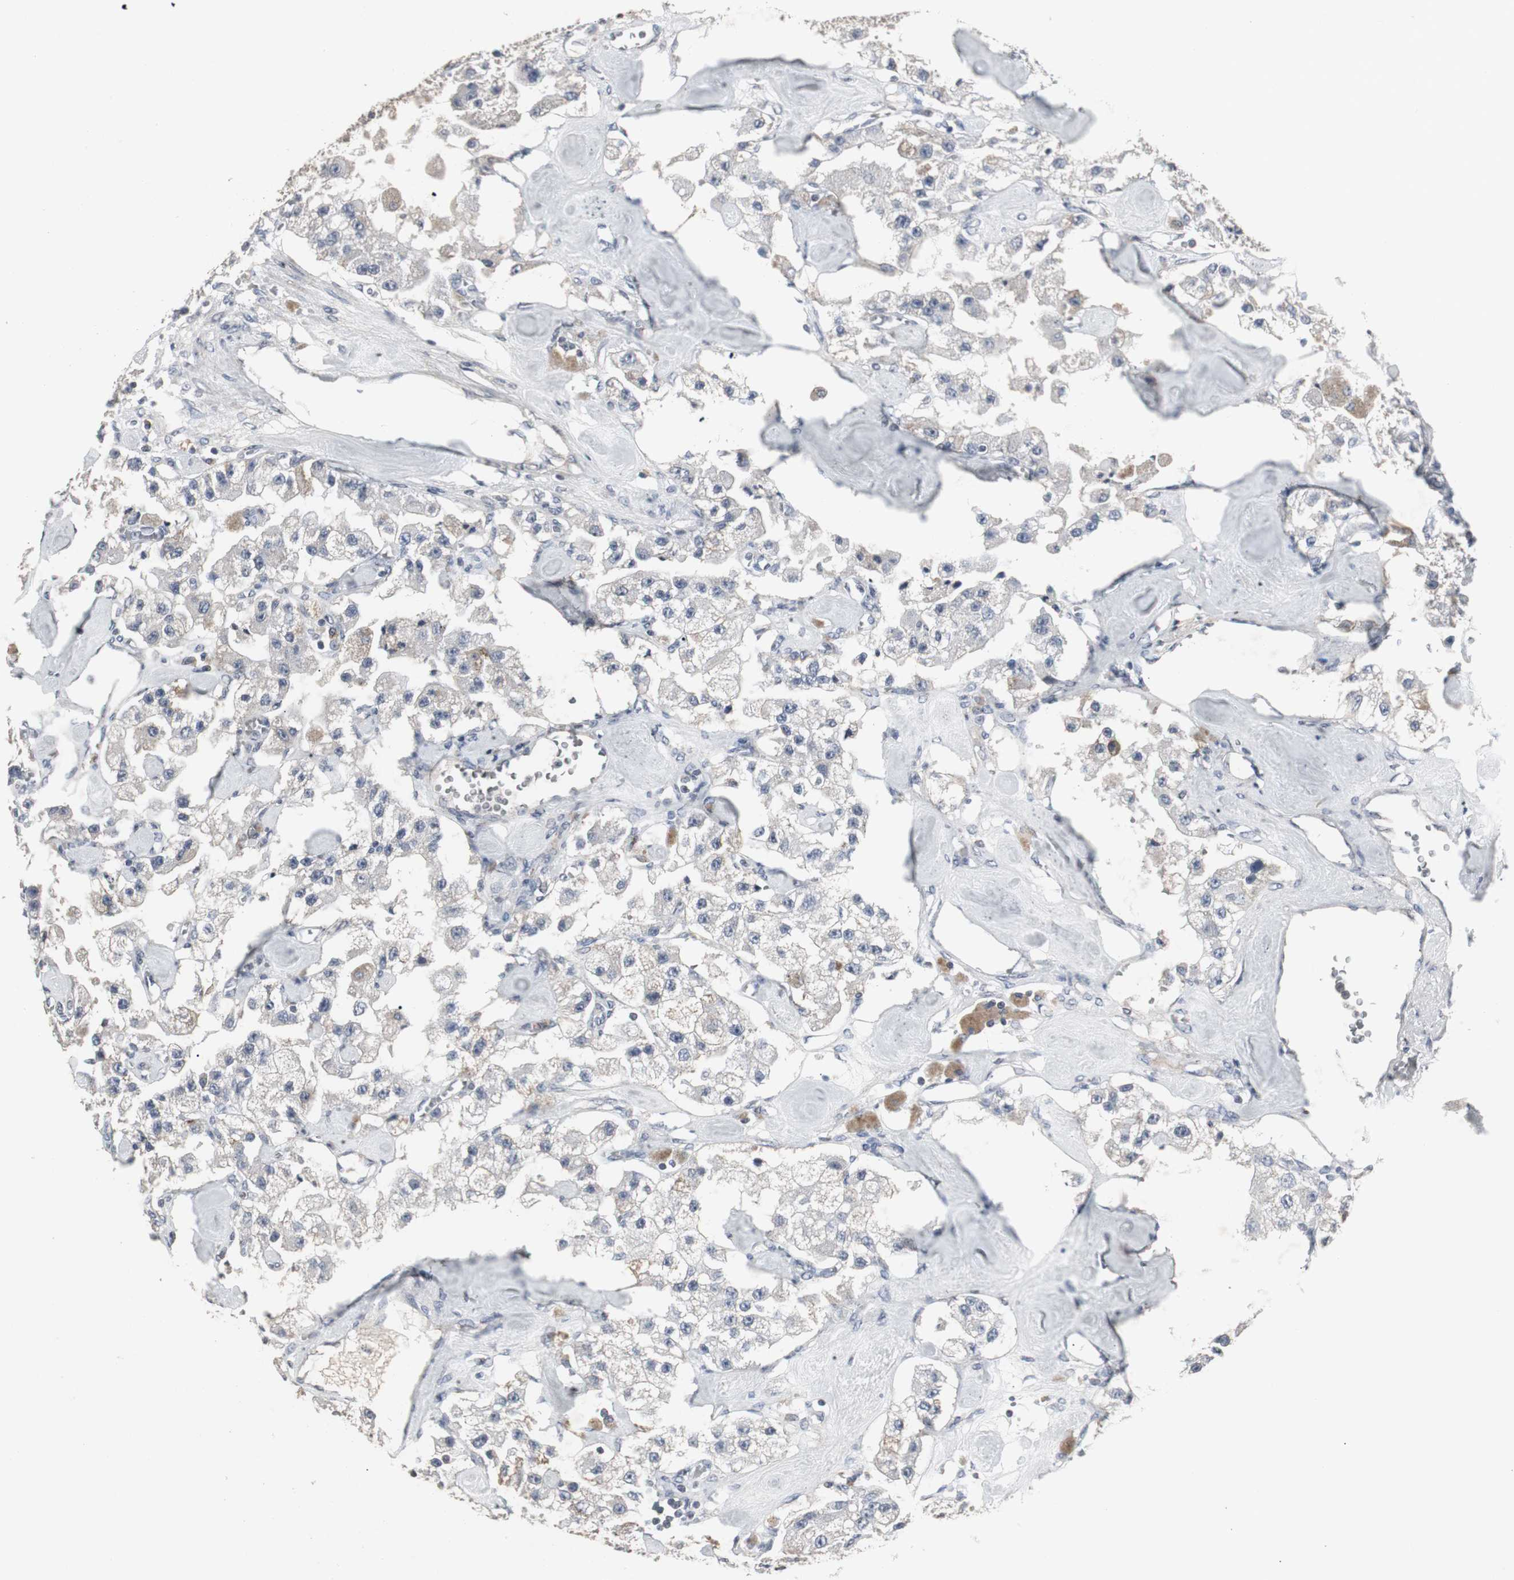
{"staining": {"intensity": "negative", "quantity": "none", "location": "none"}, "tissue": "carcinoid", "cell_type": "Tumor cells", "image_type": "cancer", "snomed": [{"axis": "morphology", "description": "Carcinoid, malignant, NOS"}, {"axis": "topography", "description": "Pancreas"}], "caption": "Malignant carcinoid was stained to show a protein in brown. There is no significant staining in tumor cells. (Brightfield microscopy of DAB immunohistochemistry (IHC) at high magnification).", "gene": "ACAA1", "patient": {"sex": "male", "age": 41}}